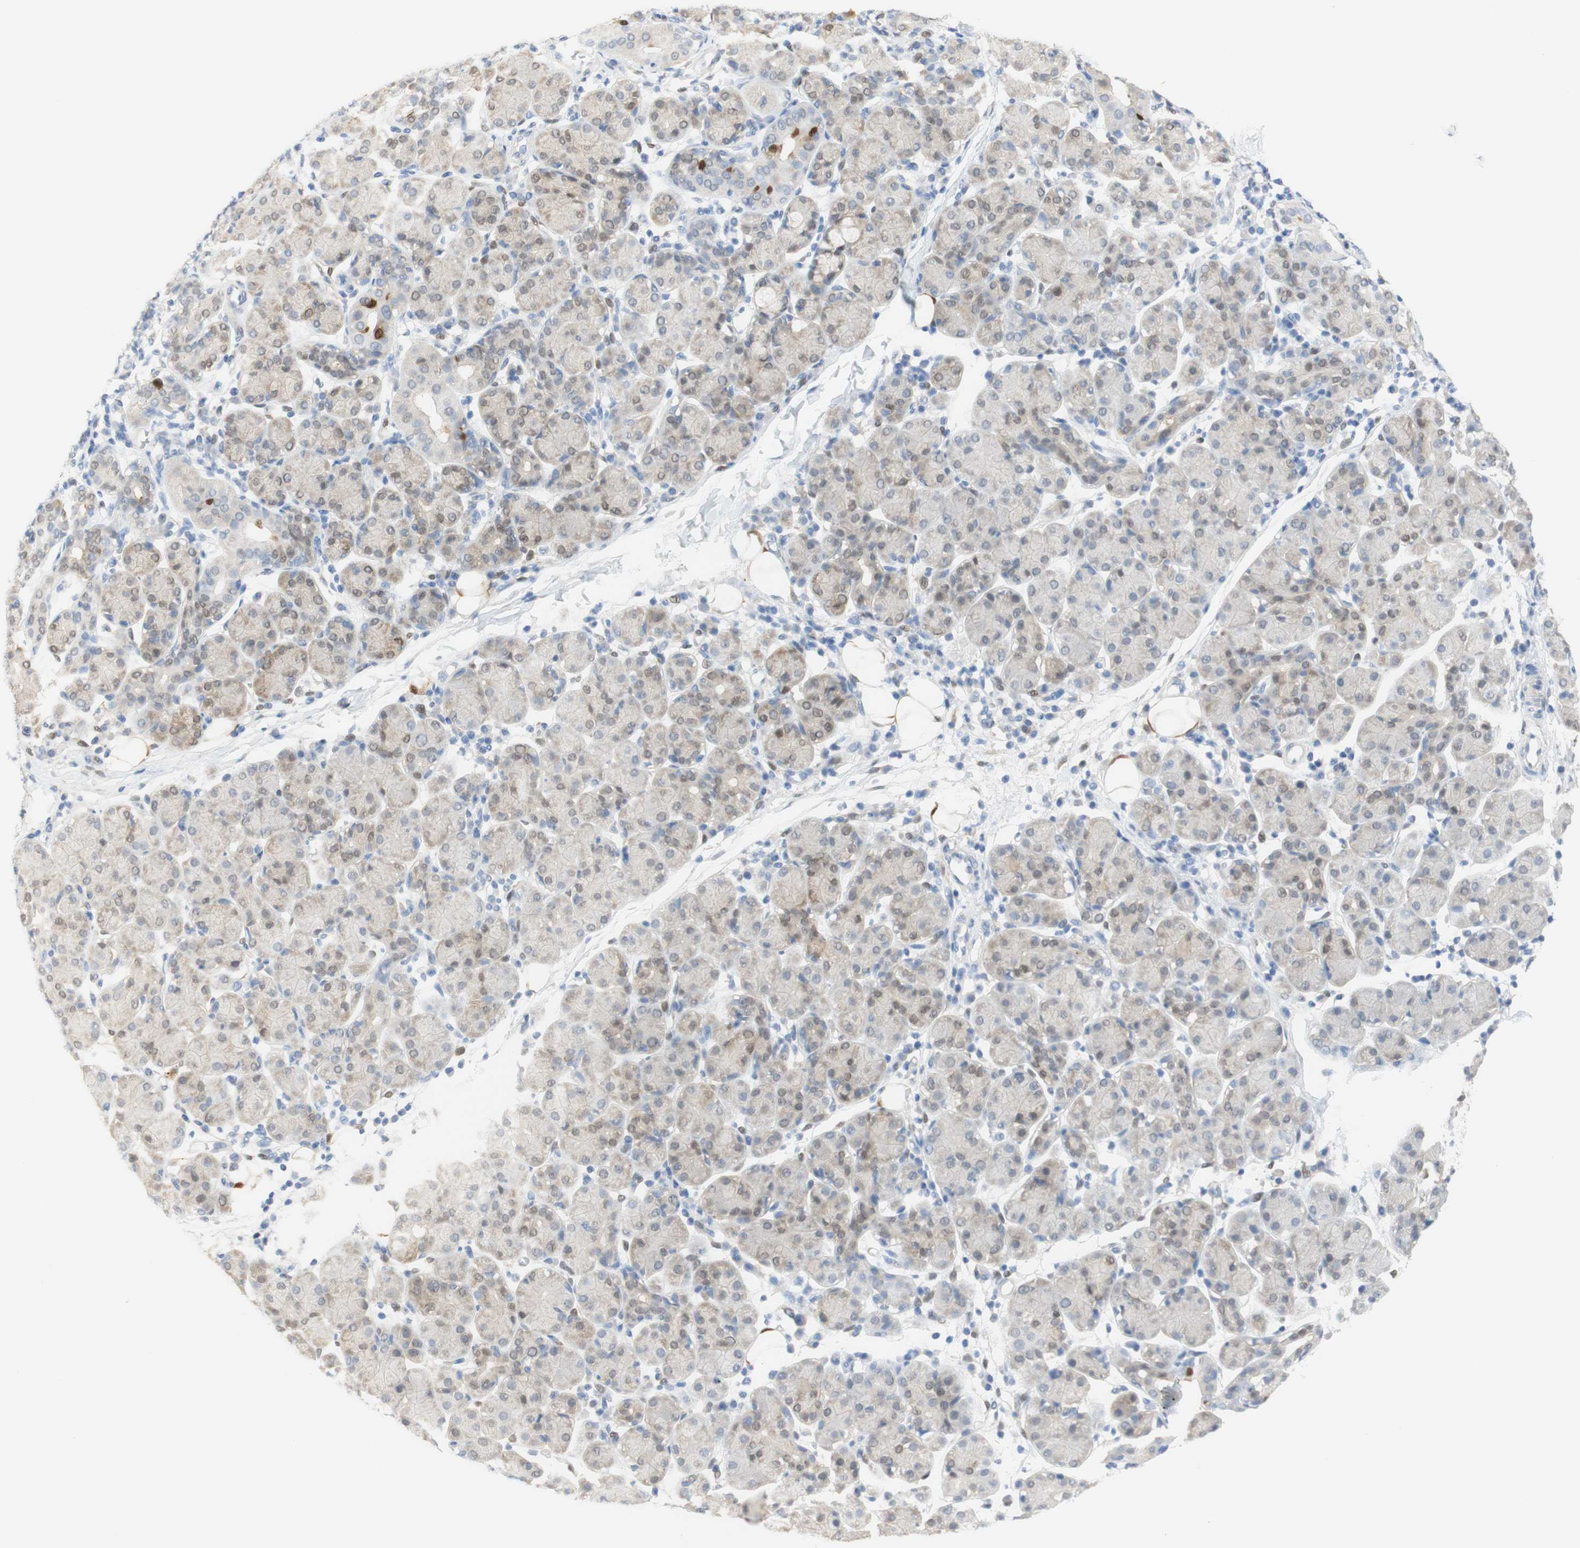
{"staining": {"intensity": "weak", "quantity": "<25%", "location": "nuclear"}, "tissue": "salivary gland", "cell_type": "Glandular cells", "image_type": "normal", "snomed": [{"axis": "morphology", "description": "Normal tissue, NOS"}, {"axis": "morphology", "description": "Inflammation, NOS"}, {"axis": "topography", "description": "Lymph node"}, {"axis": "topography", "description": "Salivary gland"}], "caption": "Human salivary gland stained for a protein using IHC exhibits no positivity in glandular cells.", "gene": "SELENBP1", "patient": {"sex": "male", "age": 3}}